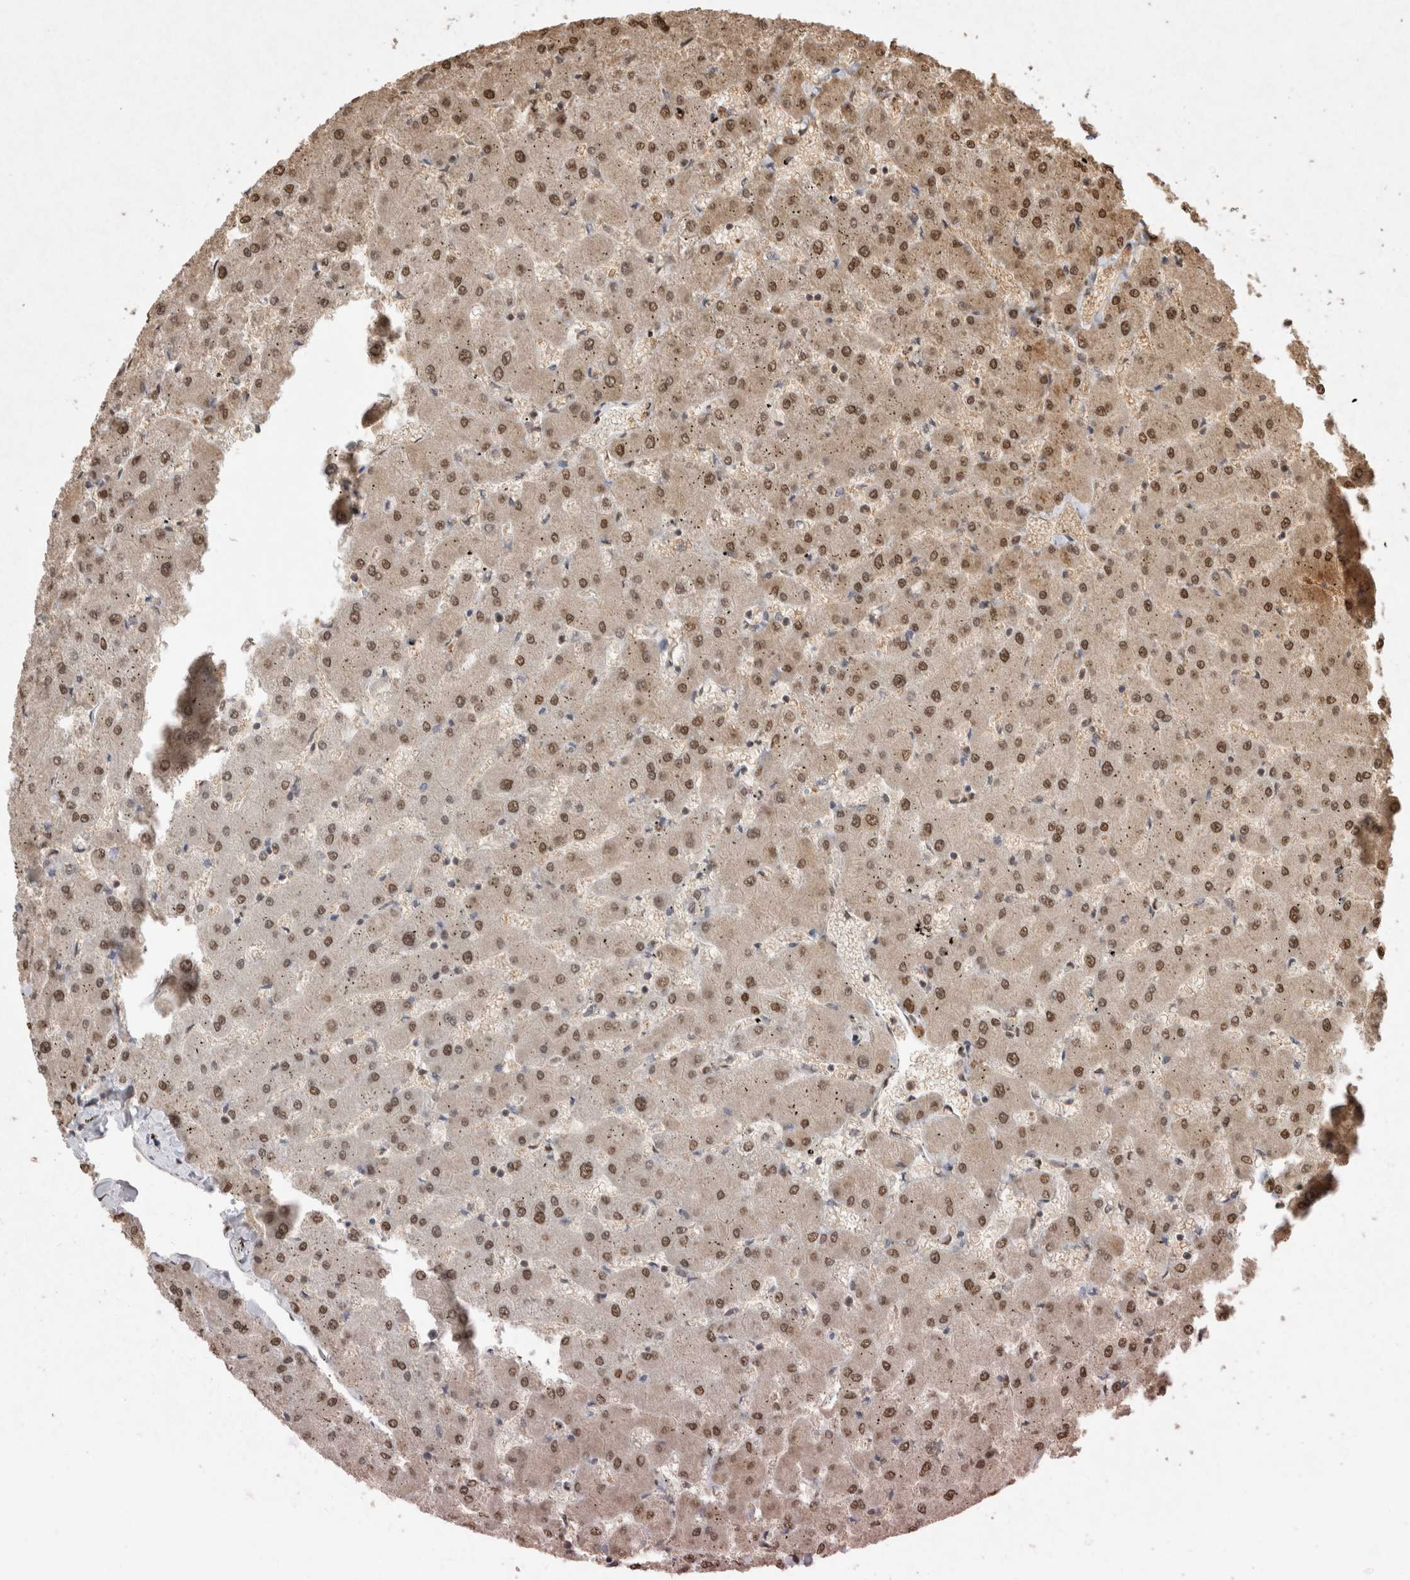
{"staining": {"intensity": "moderate", "quantity": ">75%", "location": "cytoplasmic/membranous,nuclear"}, "tissue": "liver", "cell_type": "Cholangiocytes", "image_type": "normal", "snomed": [{"axis": "morphology", "description": "Normal tissue, NOS"}, {"axis": "topography", "description": "Liver"}], "caption": "Human liver stained for a protein (brown) shows moderate cytoplasmic/membranous,nuclear positive staining in about >75% of cholangiocytes.", "gene": "HDGF", "patient": {"sex": "female", "age": 63}}